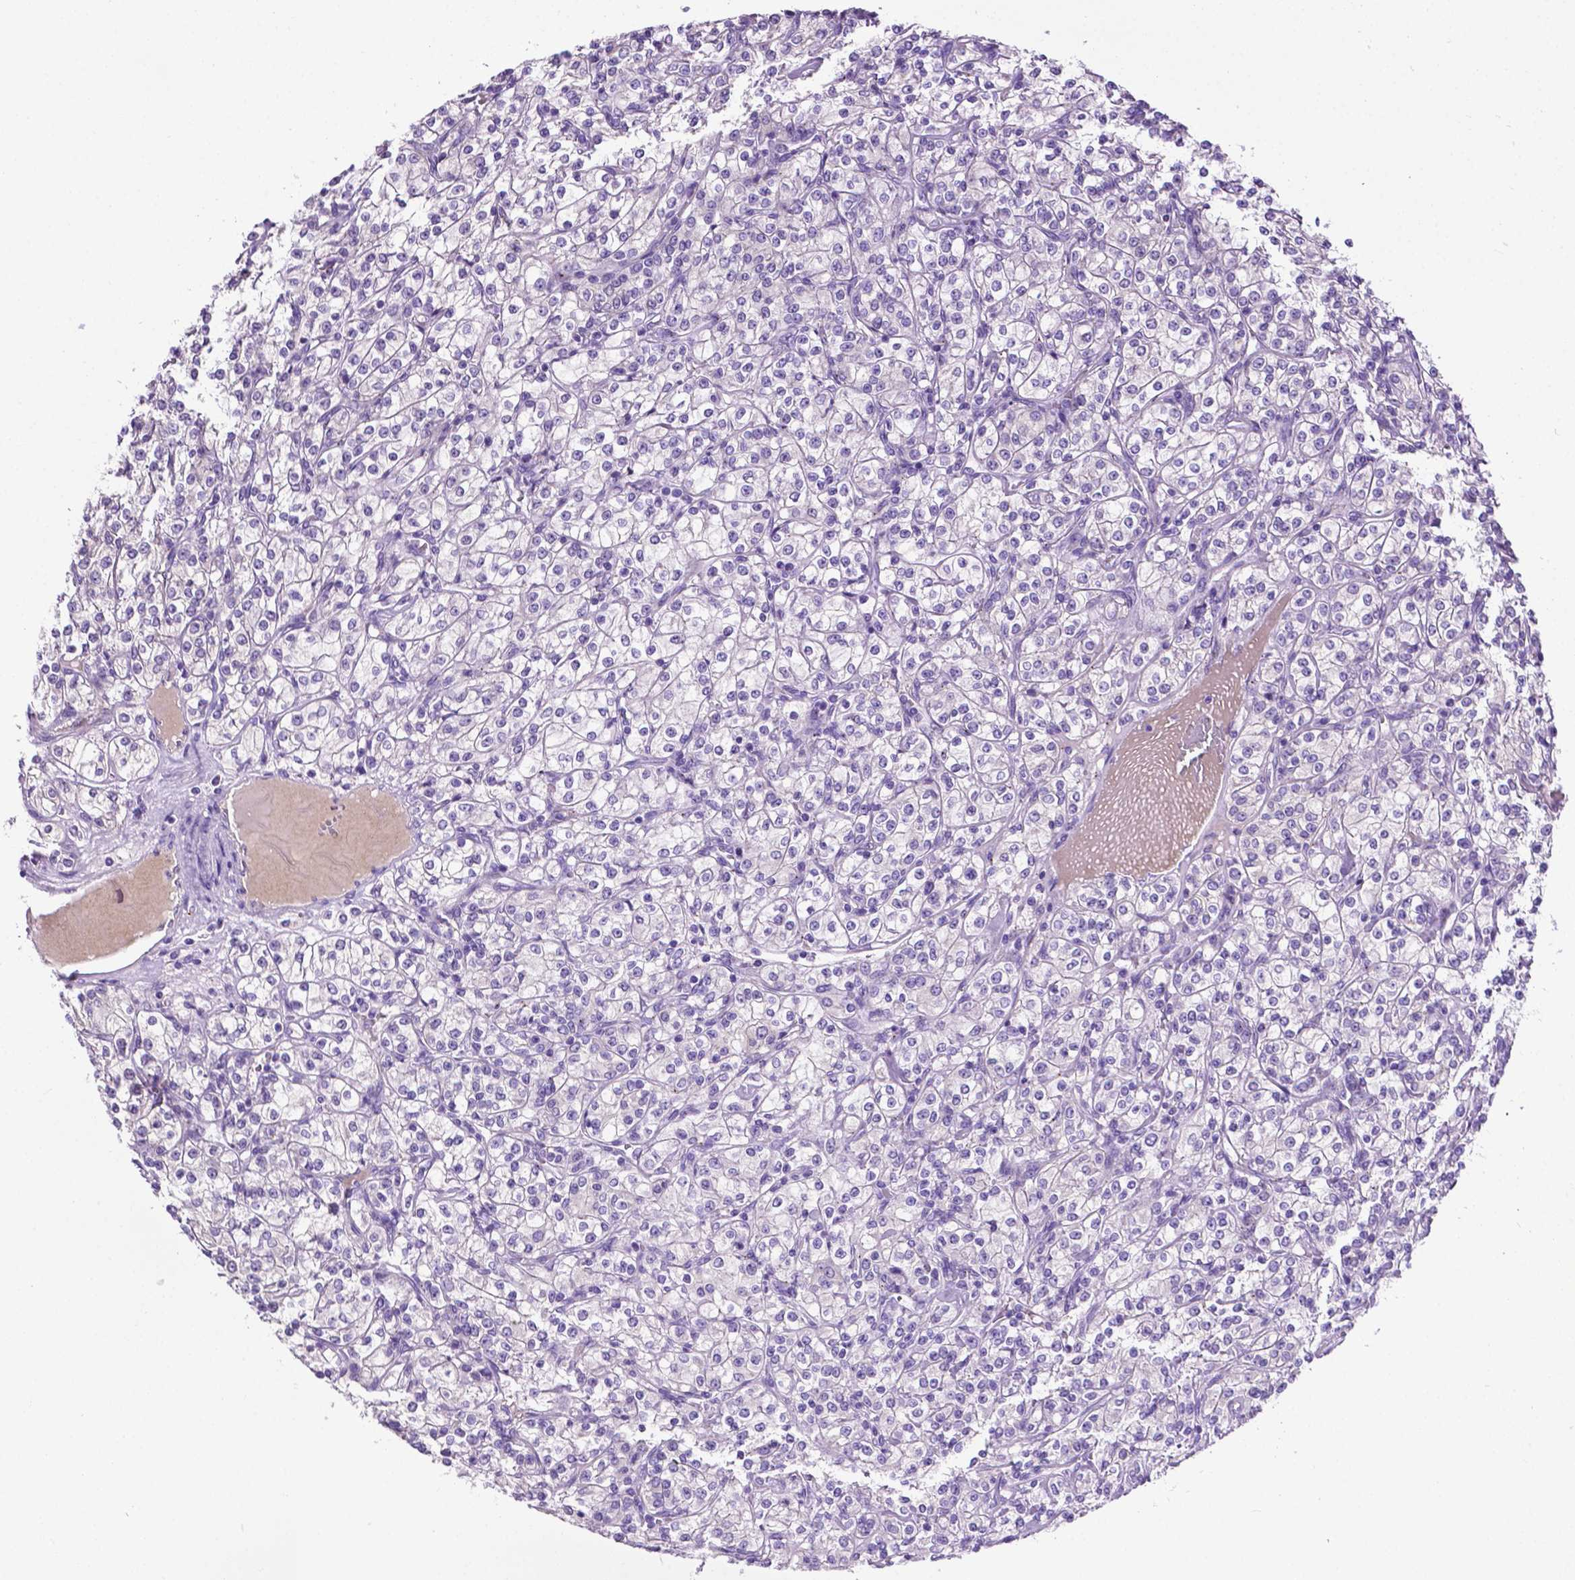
{"staining": {"intensity": "negative", "quantity": "none", "location": "none"}, "tissue": "renal cancer", "cell_type": "Tumor cells", "image_type": "cancer", "snomed": [{"axis": "morphology", "description": "Adenocarcinoma, NOS"}, {"axis": "topography", "description": "Kidney"}], "caption": "Immunohistochemical staining of human renal adenocarcinoma shows no significant staining in tumor cells. (IHC, brightfield microscopy, high magnification).", "gene": "MMP27", "patient": {"sex": "male", "age": 77}}